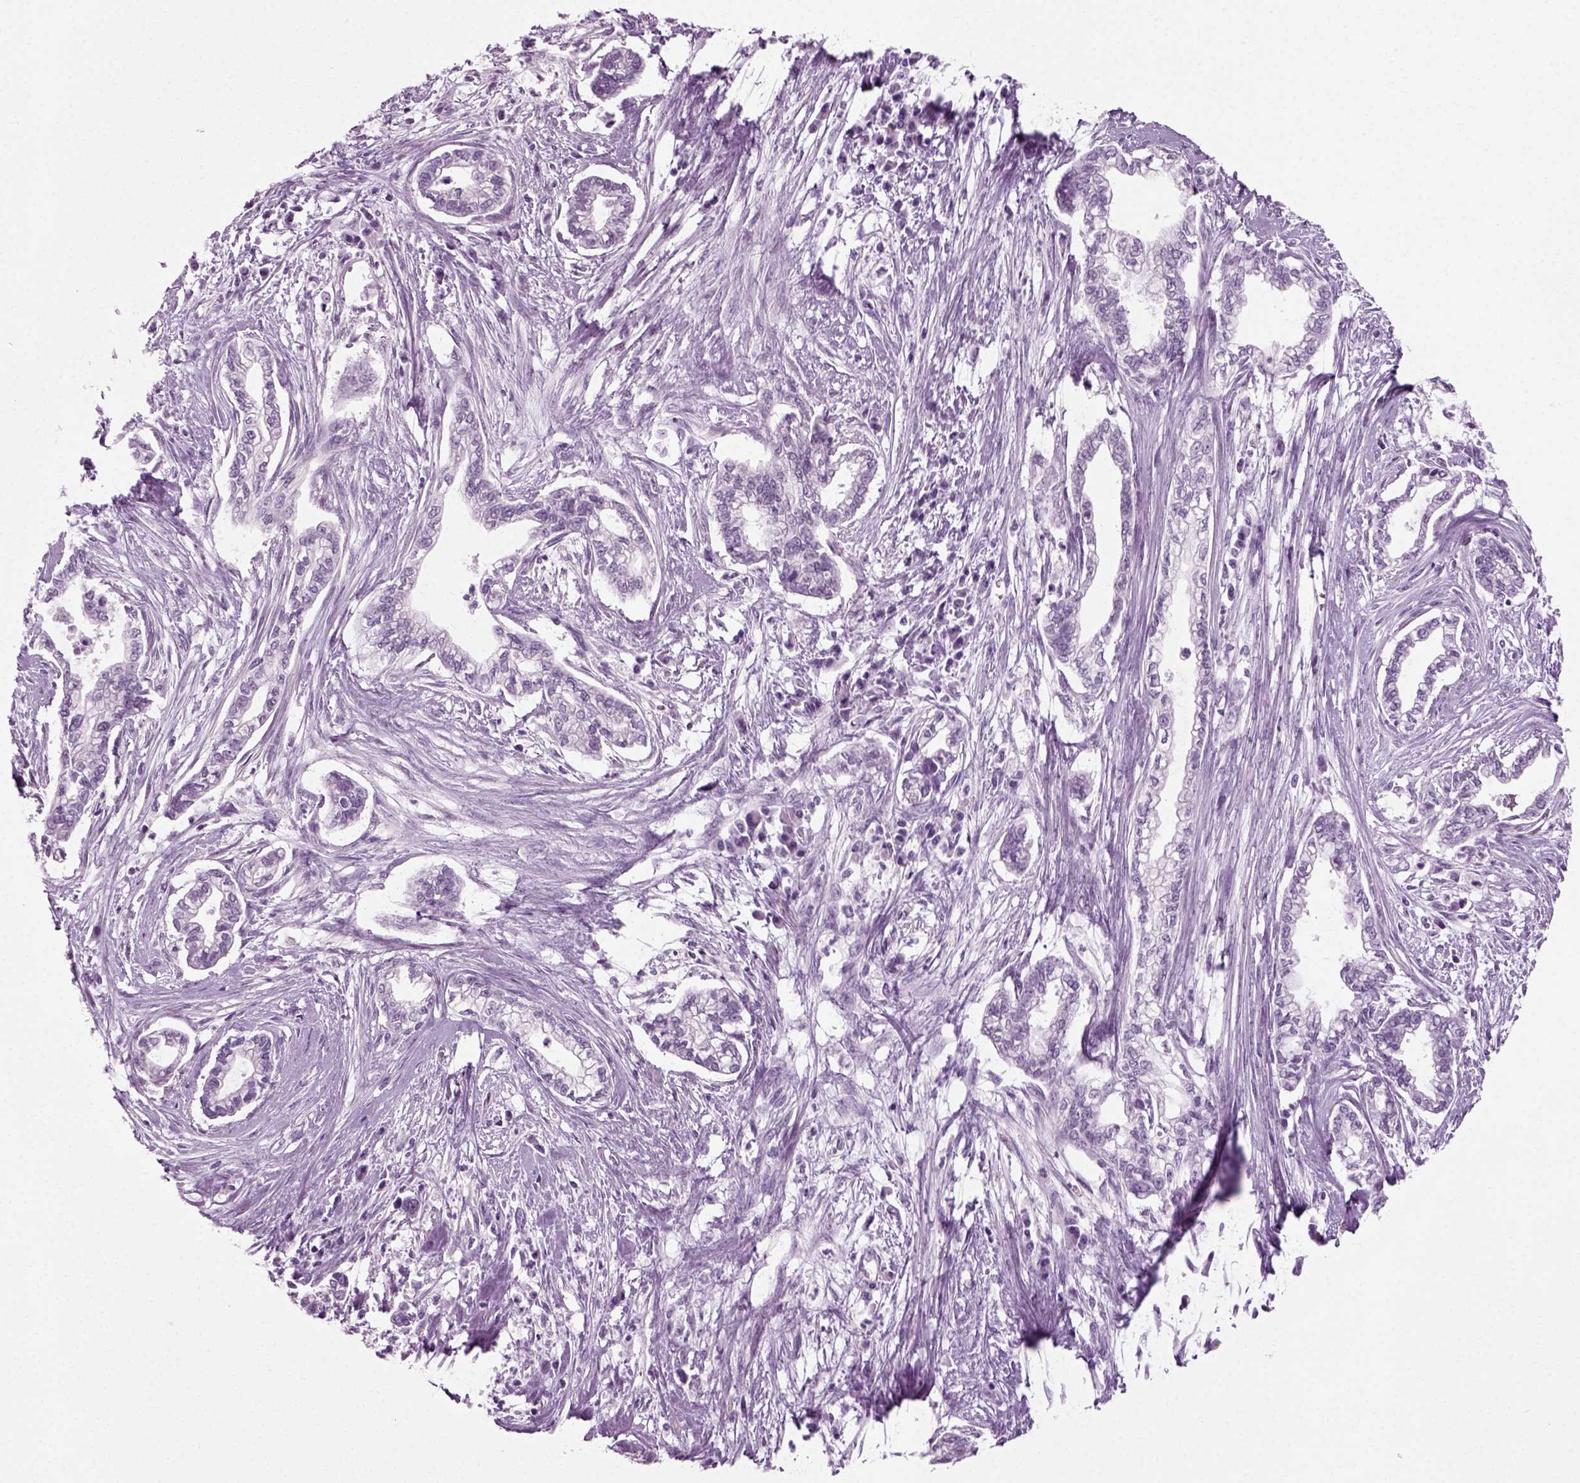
{"staining": {"intensity": "negative", "quantity": "none", "location": "none"}, "tissue": "cervical cancer", "cell_type": "Tumor cells", "image_type": "cancer", "snomed": [{"axis": "morphology", "description": "Adenocarcinoma, NOS"}, {"axis": "topography", "description": "Cervix"}], "caption": "This is an immunohistochemistry micrograph of cervical cancer. There is no expression in tumor cells.", "gene": "ZC2HC1C", "patient": {"sex": "female", "age": 62}}